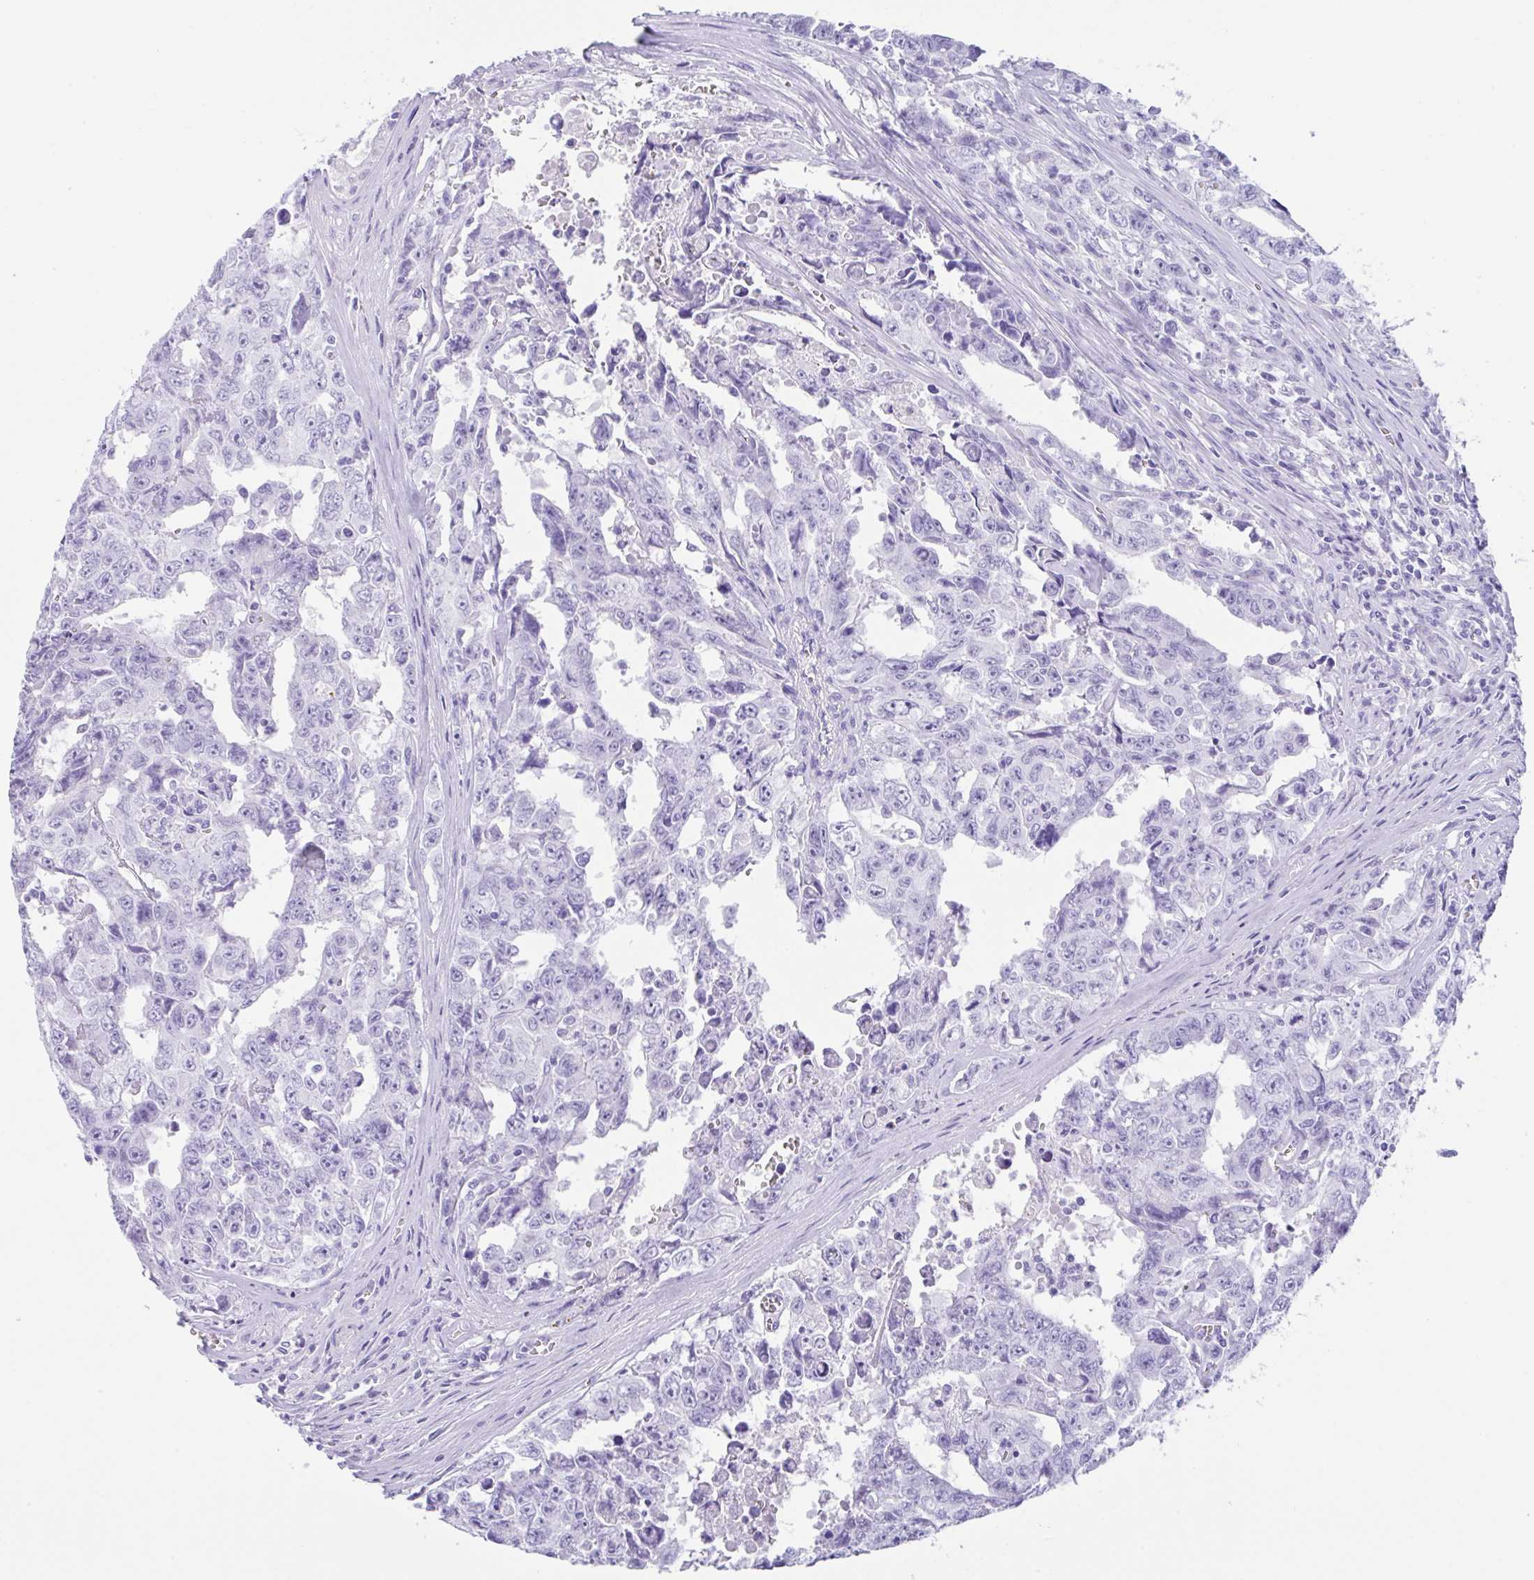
{"staining": {"intensity": "negative", "quantity": "none", "location": "none"}, "tissue": "testis cancer", "cell_type": "Tumor cells", "image_type": "cancer", "snomed": [{"axis": "morphology", "description": "Carcinoma, Embryonal, NOS"}, {"axis": "topography", "description": "Testis"}], "caption": "Immunohistochemical staining of human testis embryonal carcinoma reveals no significant expression in tumor cells. (DAB (3,3'-diaminobenzidine) immunohistochemistry visualized using brightfield microscopy, high magnification).", "gene": "CPA1", "patient": {"sex": "male", "age": 24}}